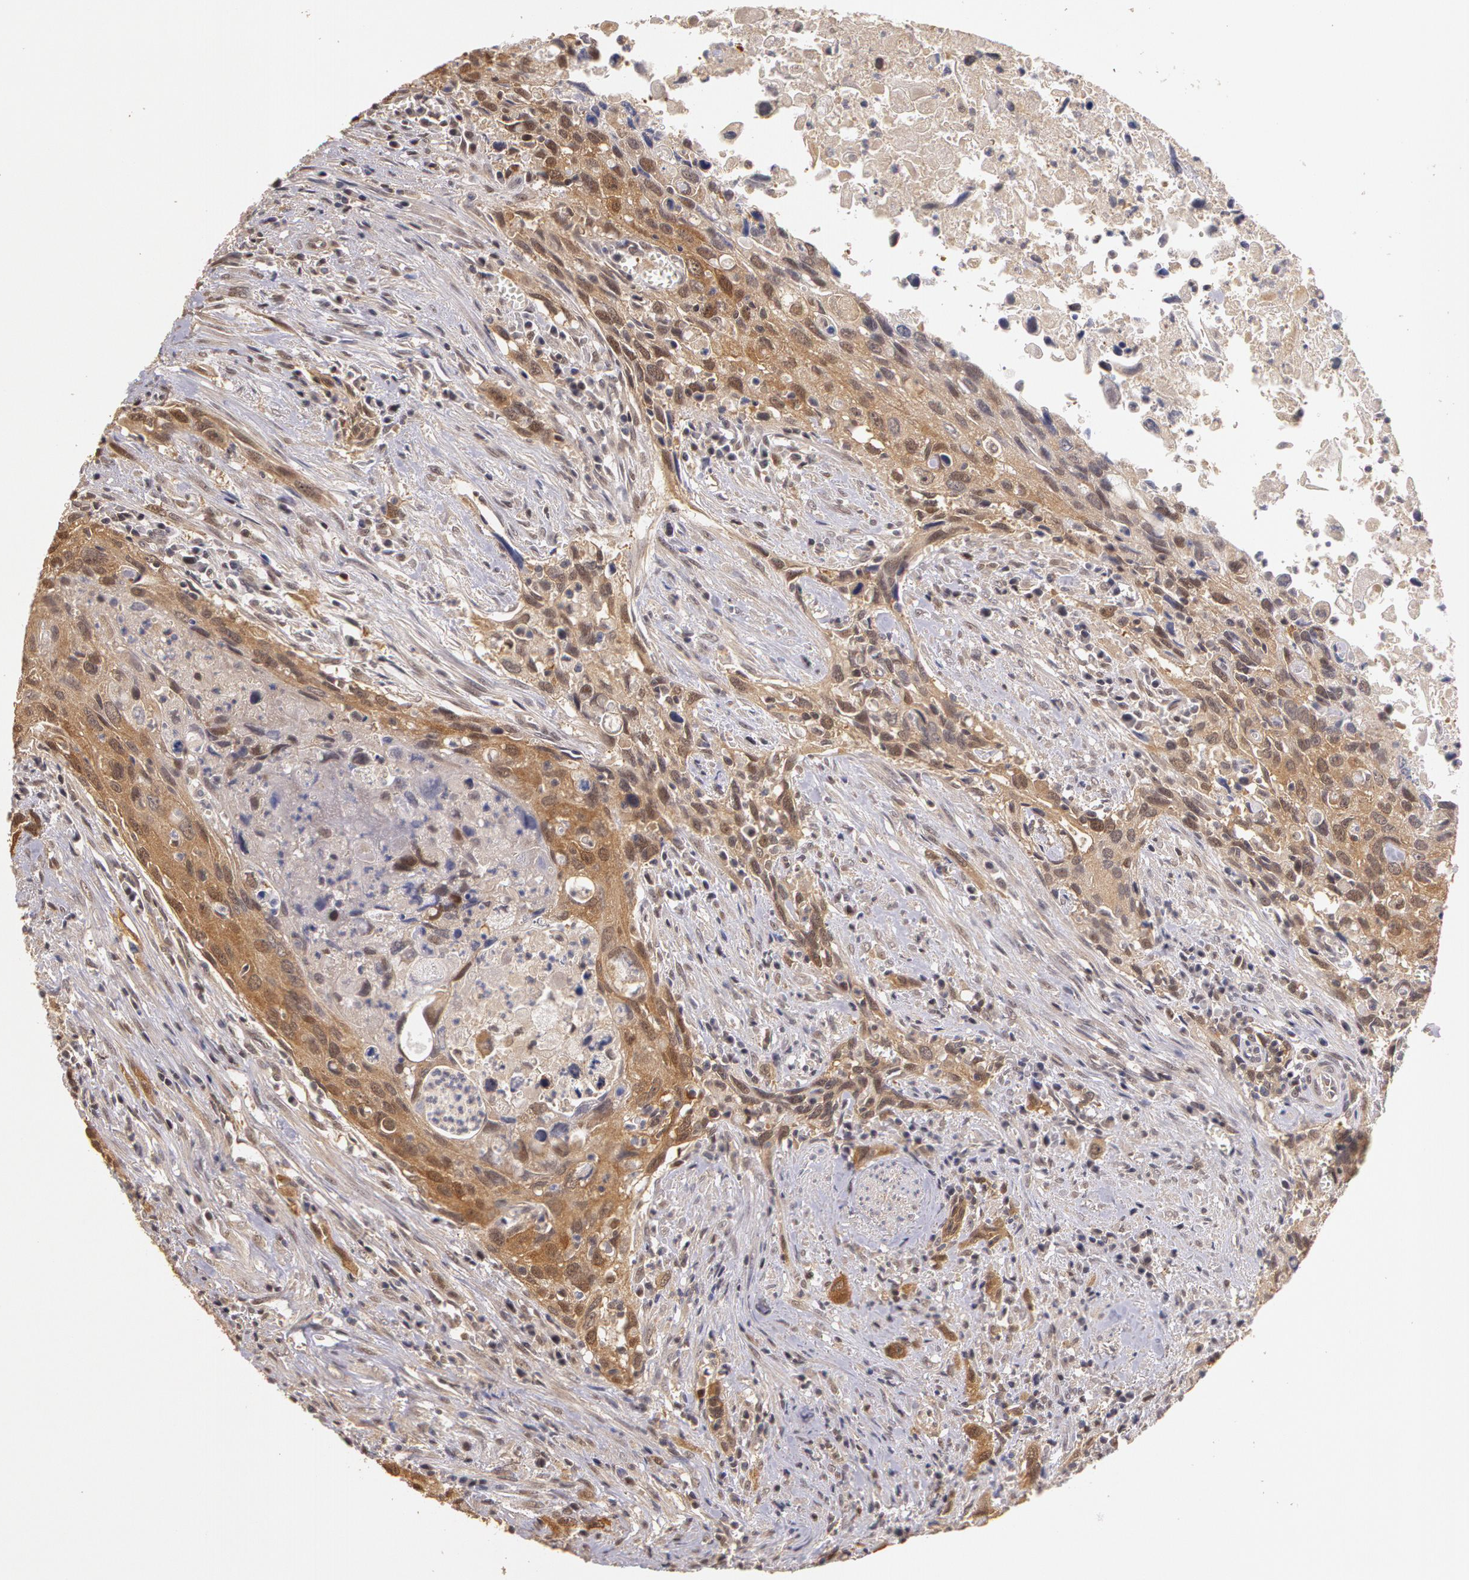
{"staining": {"intensity": "weak", "quantity": ">75%", "location": "cytoplasmic/membranous"}, "tissue": "urothelial cancer", "cell_type": "Tumor cells", "image_type": "cancer", "snomed": [{"axis": "morphology", "description": "Urothelial carcinoma, High grade"}, {"axis": "topography", "description": "Urinary bladder"}], "caption": "Human high-grade urothelial carcinoma stained for a protein (brown) reveals weak cytoplasmic/membranous positive expression in about >75% of tumor cells.", "gene": "AHSA1", "patient": {"sex": "male", "age": 71}}